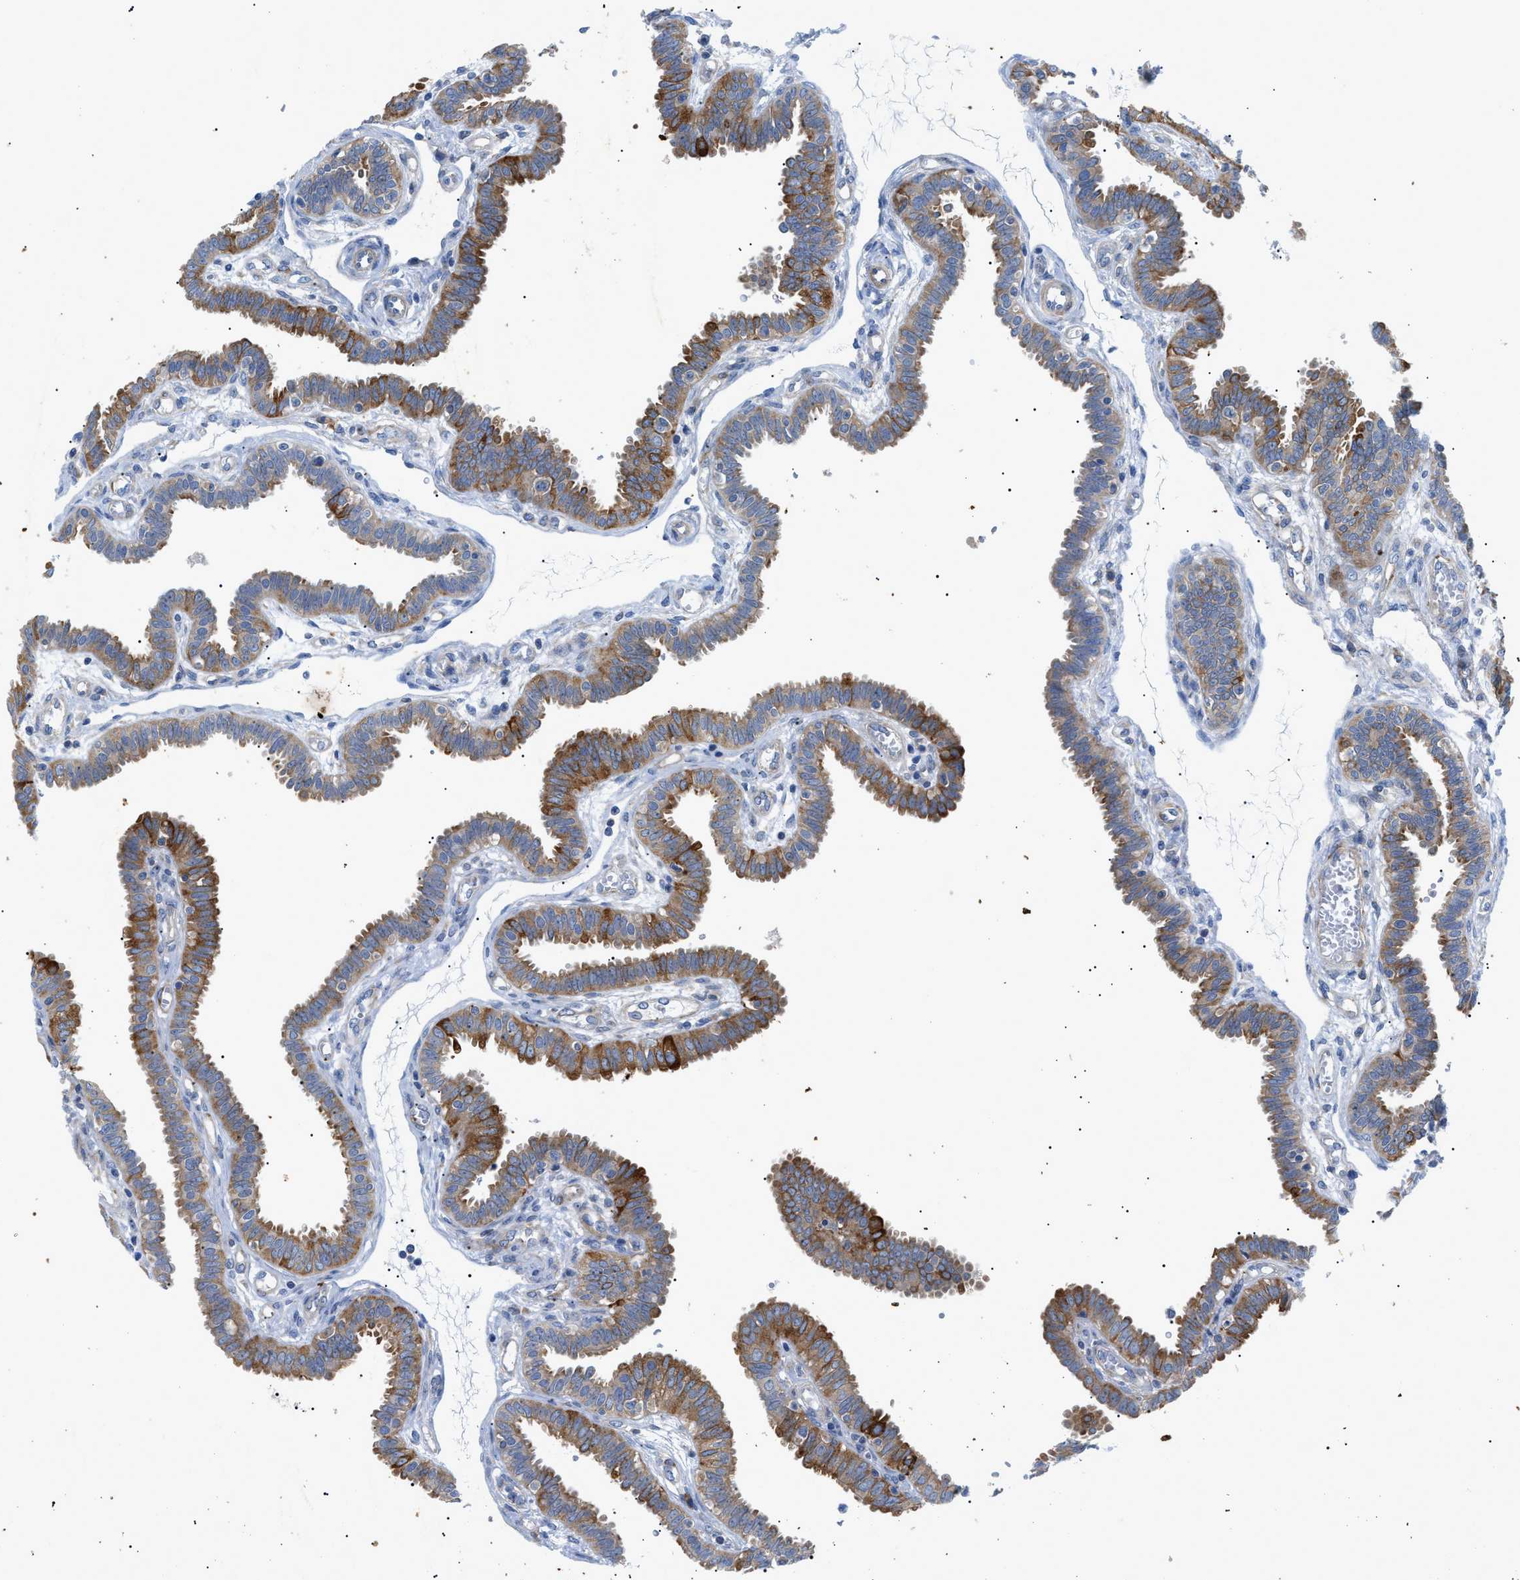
{"staining": {"intensity": "moderate", "quantity": ">75%", "location": "cytoplasmic/membranous"}, "tissue": "fallopian tube", "cell_type": "Glandular cells", "image_type": "normal", "snomed": [{"axis": "morphology", "description": "Normal tissue, NOS"}, {"axis": "topography", "description": "Fallopian tube"}], "caption": "Approximately >75% of glandular cells in unremarkable fallopian tube show moderate cytoplasmic/membranous protein positivity as visualized by brown immunohistochemical staining.", "gene": "HSPB8", "patient": {"sex": "female", "age": 32}}